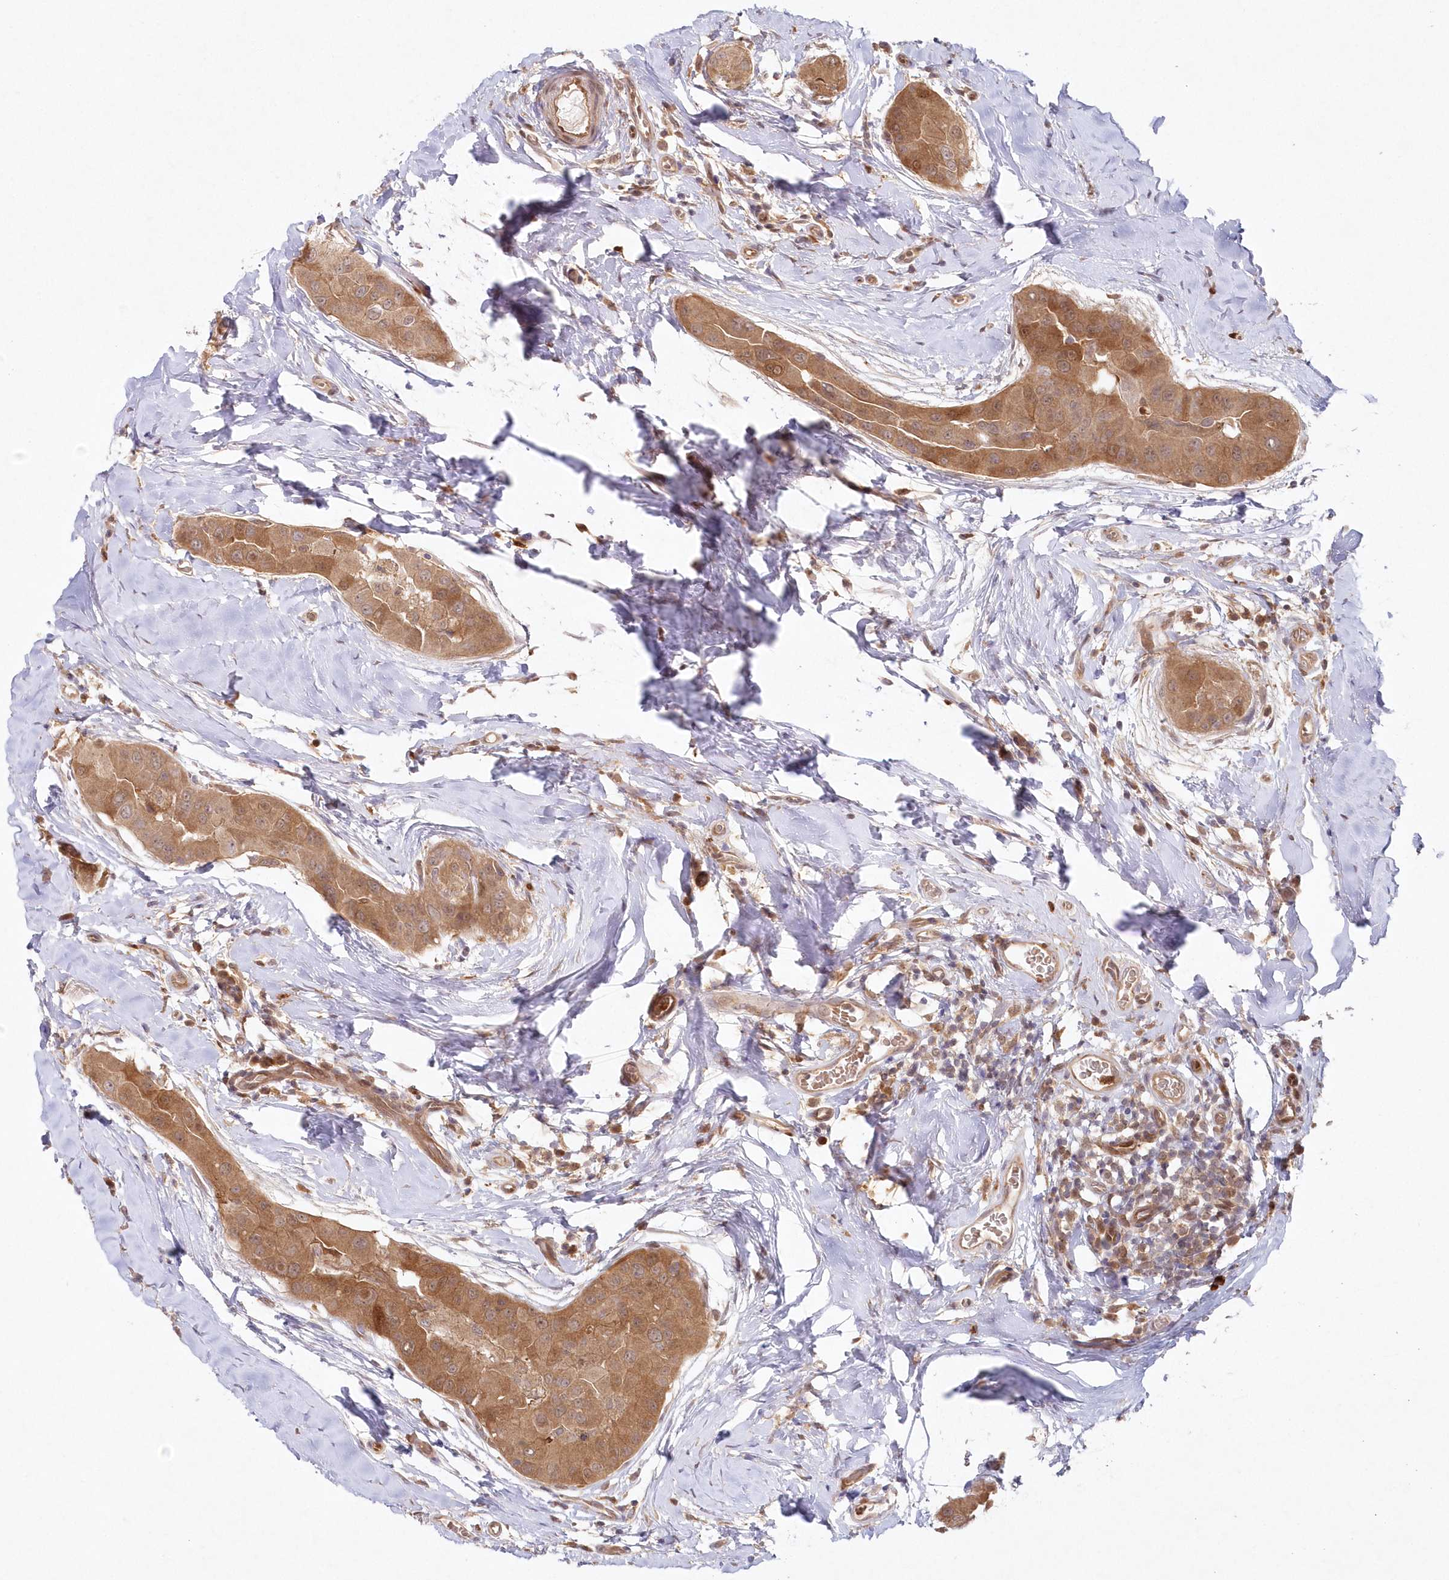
{"staining": {"intensity": "moderate", "quantity": ">75%", "location": "cytoplasmic/membranous"}, "tissue": "thyroid cancer", "cell_type": "Tumor cells", "image_type": "cancer", "snomed": [{"axis": "morphology", "description": "Papillary adenocarcinoma, NOS"}, {"axis": "topography", "description": "Thyroid gland"}], "caption": "This image demonstrates thyroid cancer stained with immunohistochemistry to label a protein in brown. The cytoplasmic/membranous of tumor cells show moderate positivity for the protein. Nuclei are counter-stained blue.", "gene": "GBE1", "patient": {"sex": "male", "age": 33}}